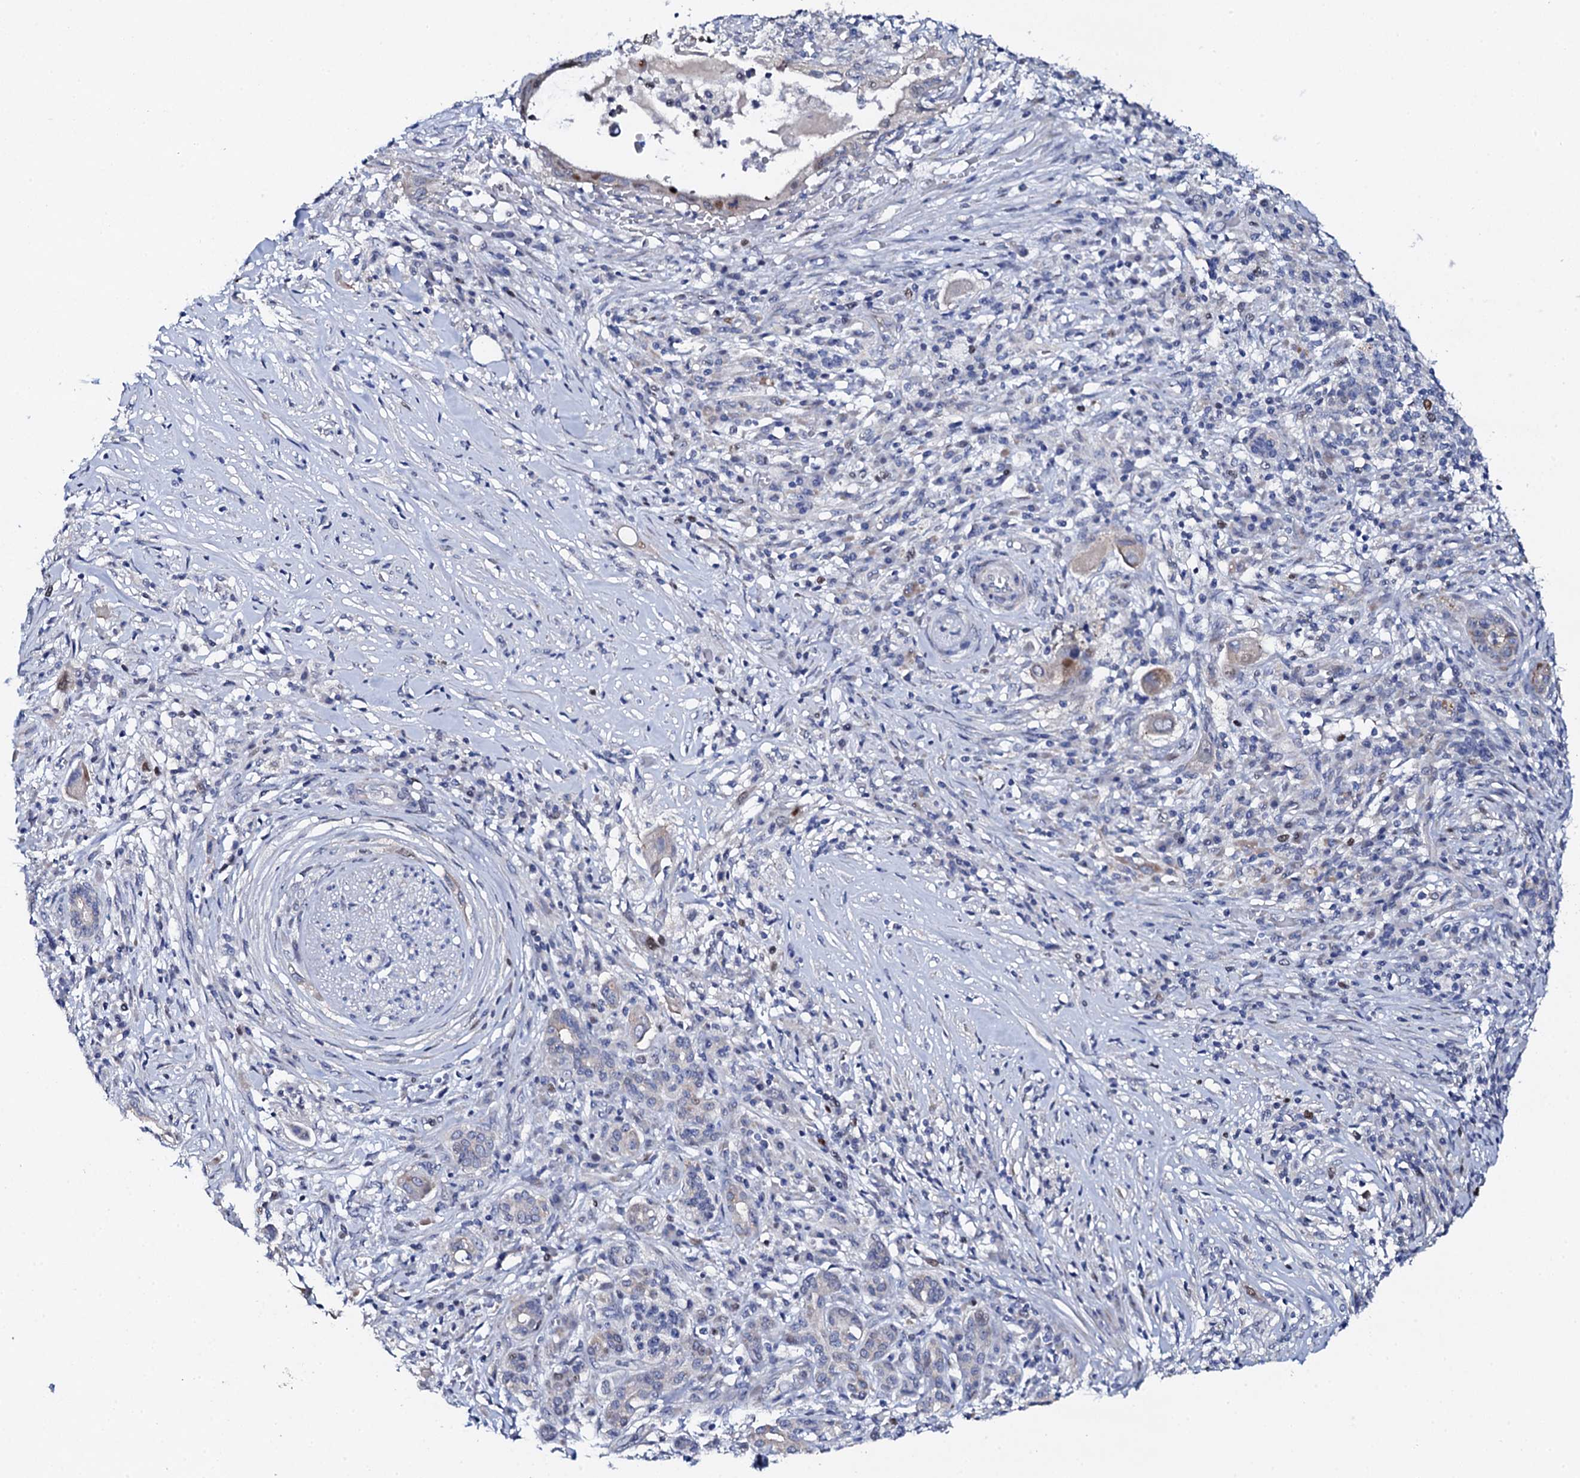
{"staining": {"intensity": "weak", "quantity": "<25%", "location": "cytoplasmic/membranous,nuclear"}, "tissue": "pancreatic cancer", "cell_type": "Tumor cells", "image_type": "cancer", "snomed": [{"axis": "morphology", "description": "Adenocarcinoma, NOS"}, {"axis": "topography", "description": "Pancreas"}], "caption": "Micrograph shows no significant protein positivity in tumor cells of pancreatic adenocarcinoma.", "gene": "NUDT13", "patient": {"sex": "female", "age": 73}}